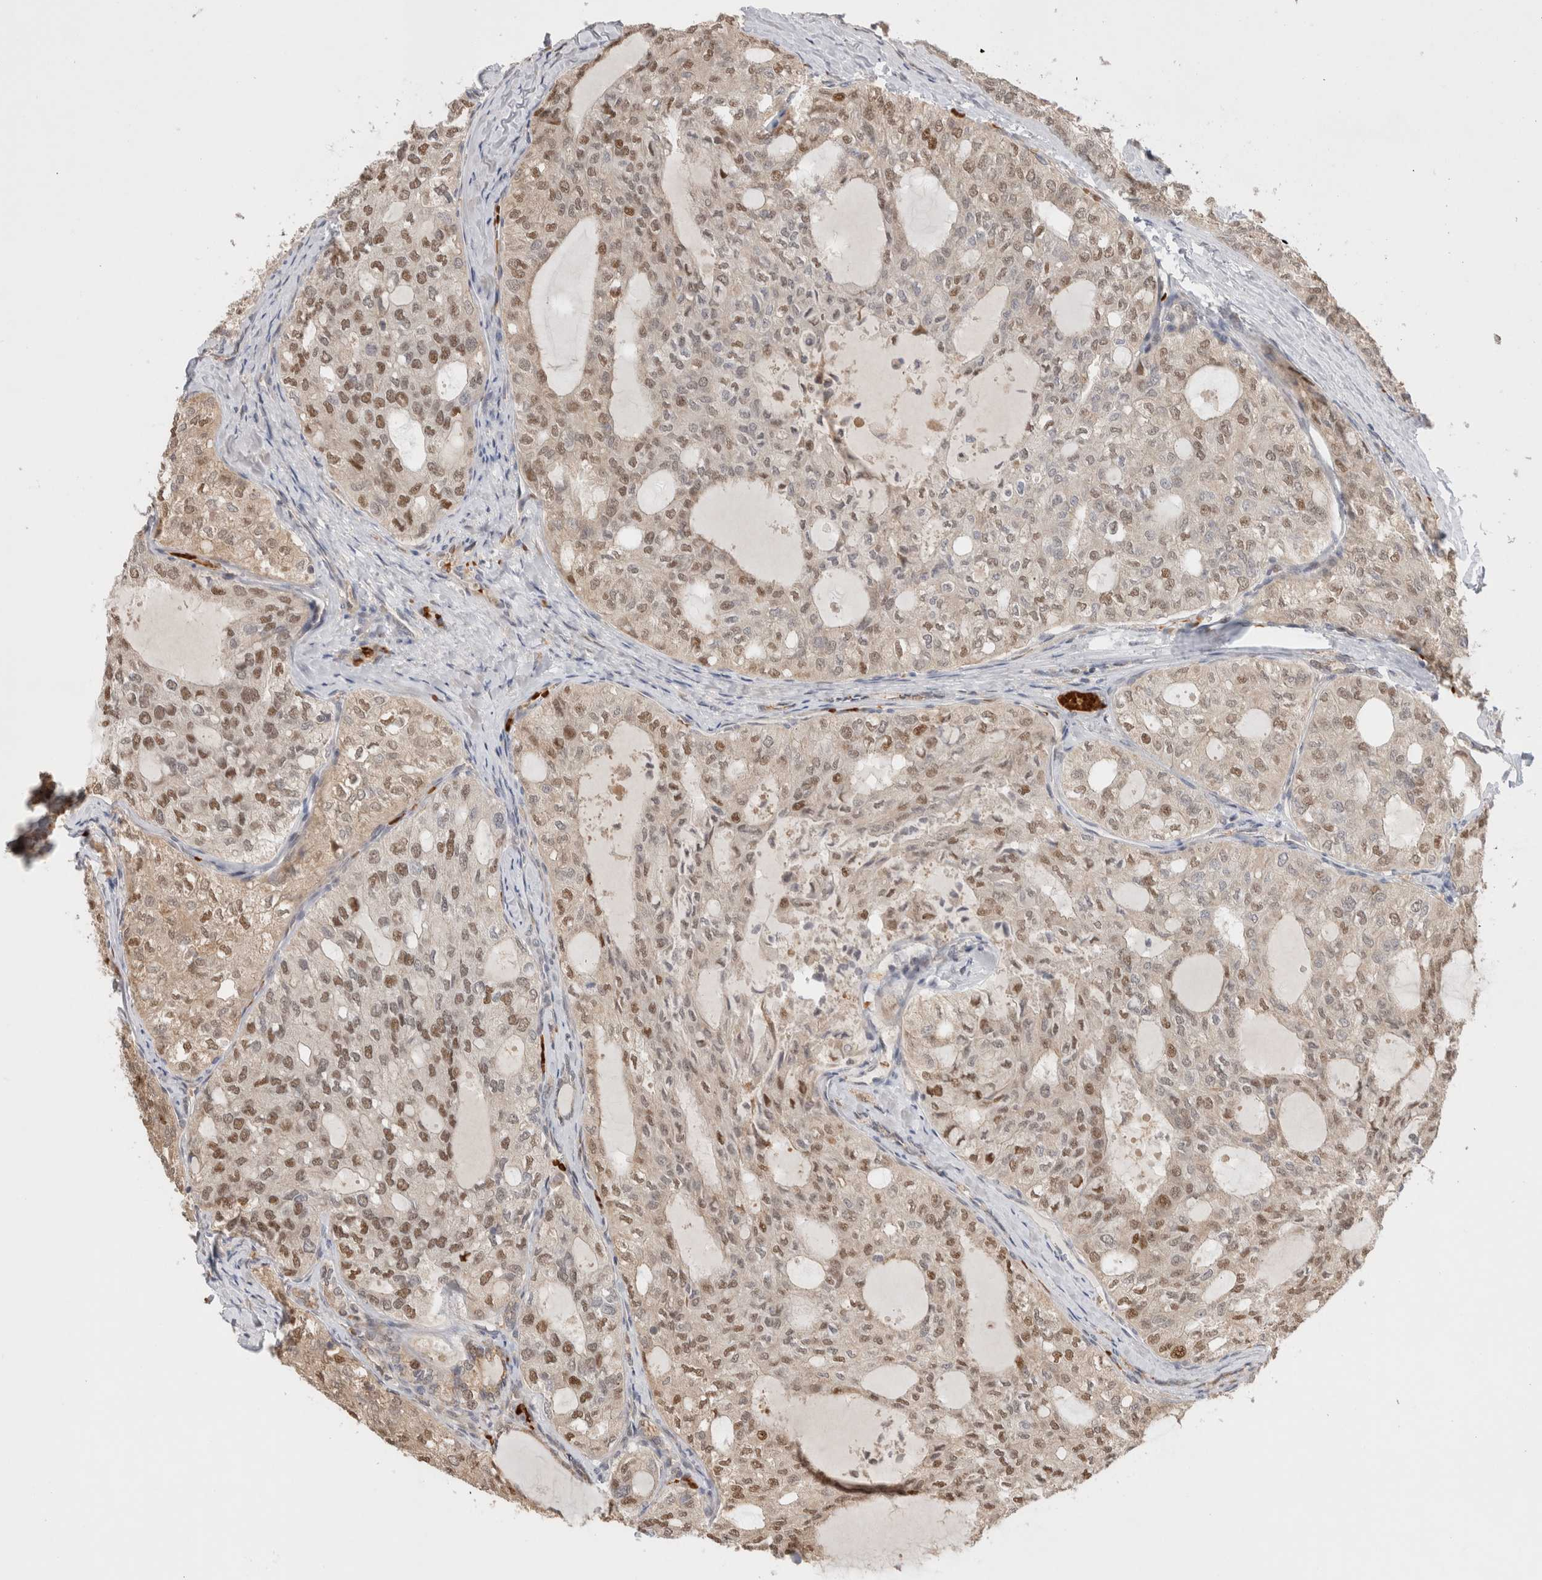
{"staining": {"intensity": "moderate", "quantity": ">75%", "location": "nuclear"}, "tissue": "thyroid cancer", "cell_type": "Tumor cells", "image_type": "cancer", "snomed": [{"axis": "morphology", "description": "Follicular adenoma carcinoma, NOS"}, {"axis": "topography", "description": "Thyroid gland"}], "caption": "Thyroid cancer tissue reveals moderate nuclear expression in about >75% of tumor cells, visualized by immunohistochemistry.", "gene": "OTUD6B", "patient": {"sex": "male", "age": 75}}